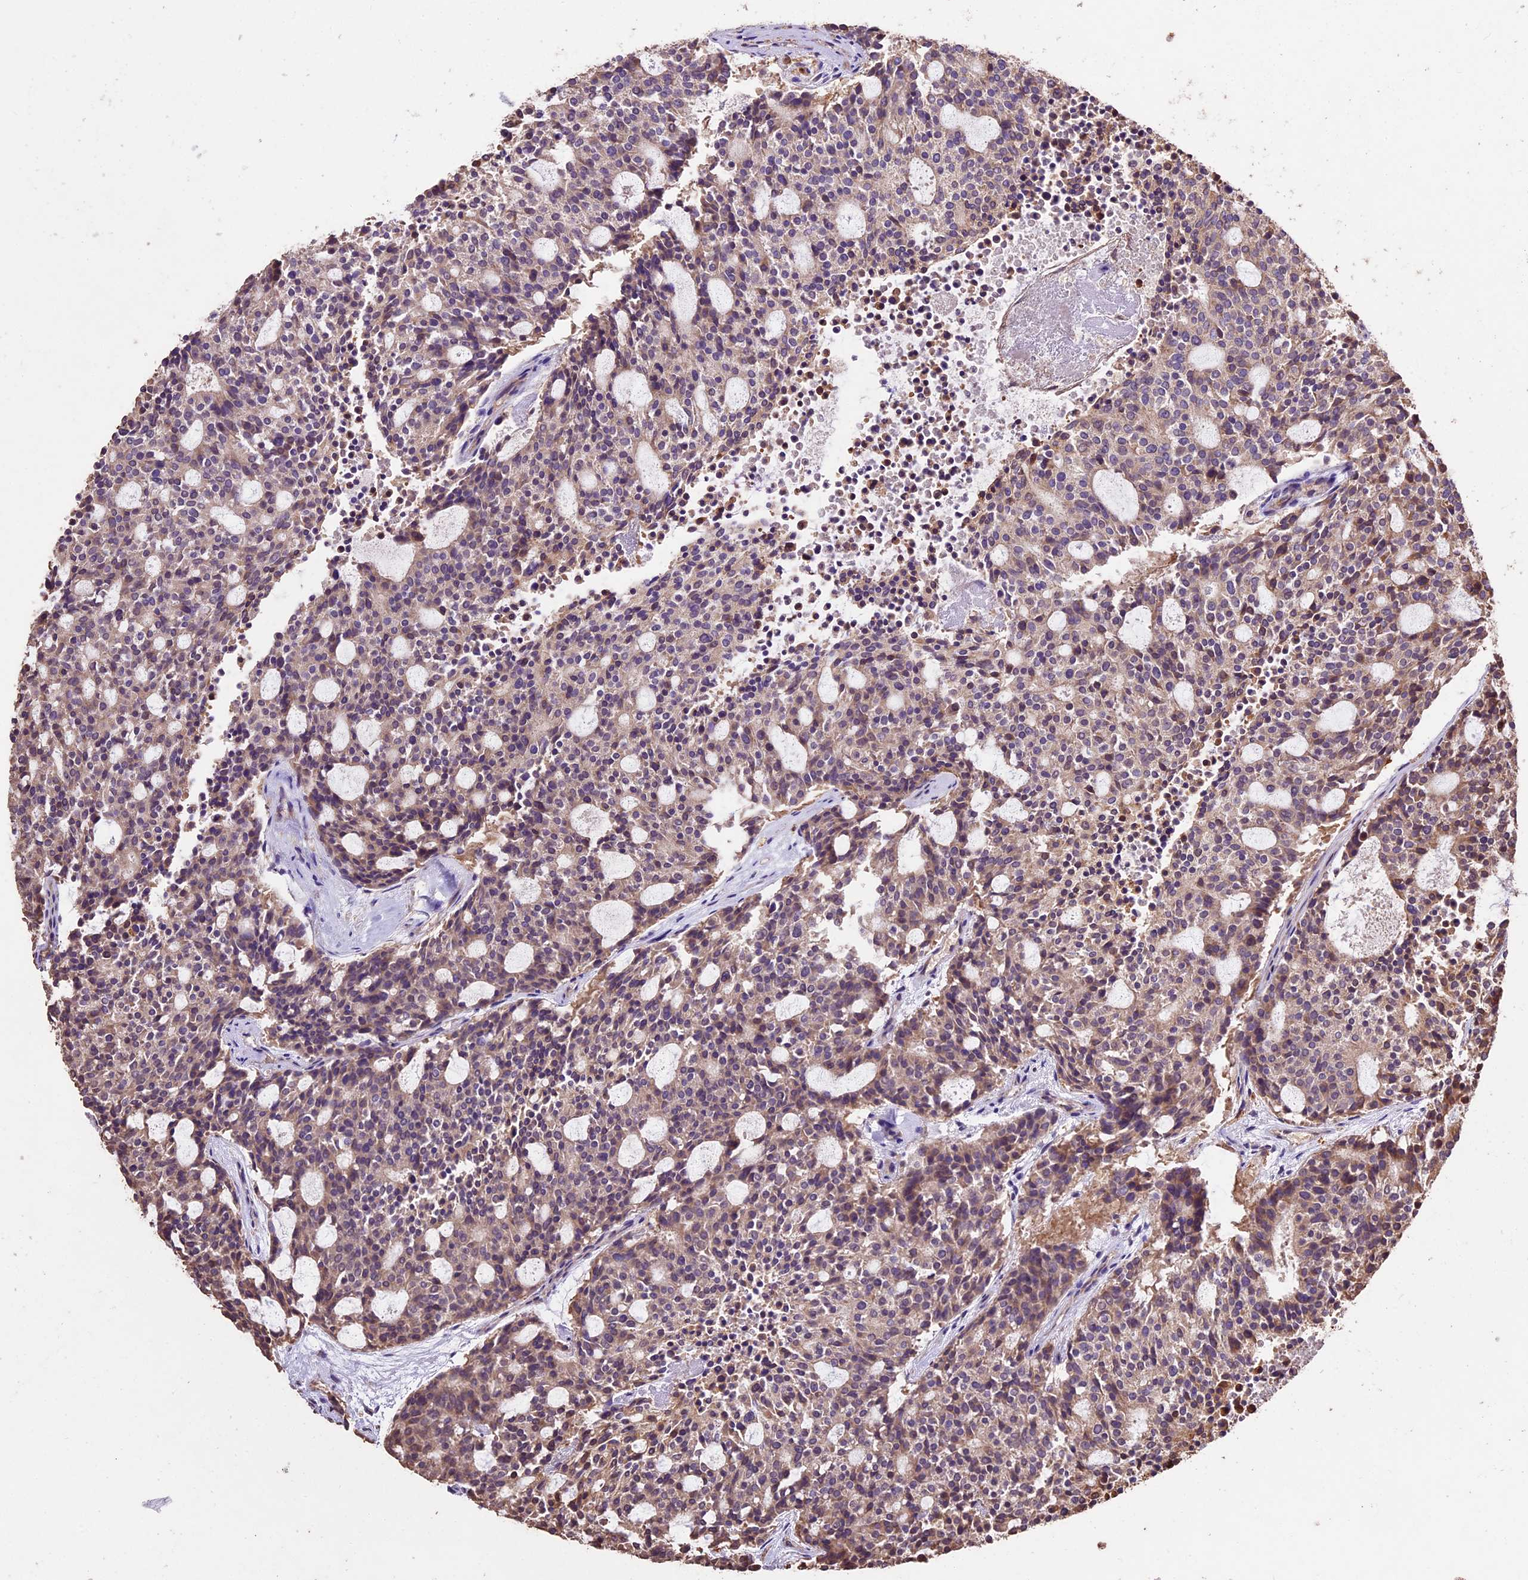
{"staining": {"intensity": "weak", "quantity": "25%-75%", "location": "cytoplasmic/membranous"}, "tissue": "carcinoid", "cell_type": "Tumor cells", "image_type": "cancer", "snomed": [{"axis": "morphology", "description": "Carcinoid, malignant, NOS"}, {"axis": "topography", "description": "Pancreas"}], "caption": "This micrograph displays malignant carcinoid stained with immunohistochemistry (IHC) to label a protein in brown. The cytoplasmic/membranous of tumor cells show weak positivity for the protein. Nuclei are counter-stained blue.", "gene": "CRLF1", "patient": {"sex": "female", "age": 54}}